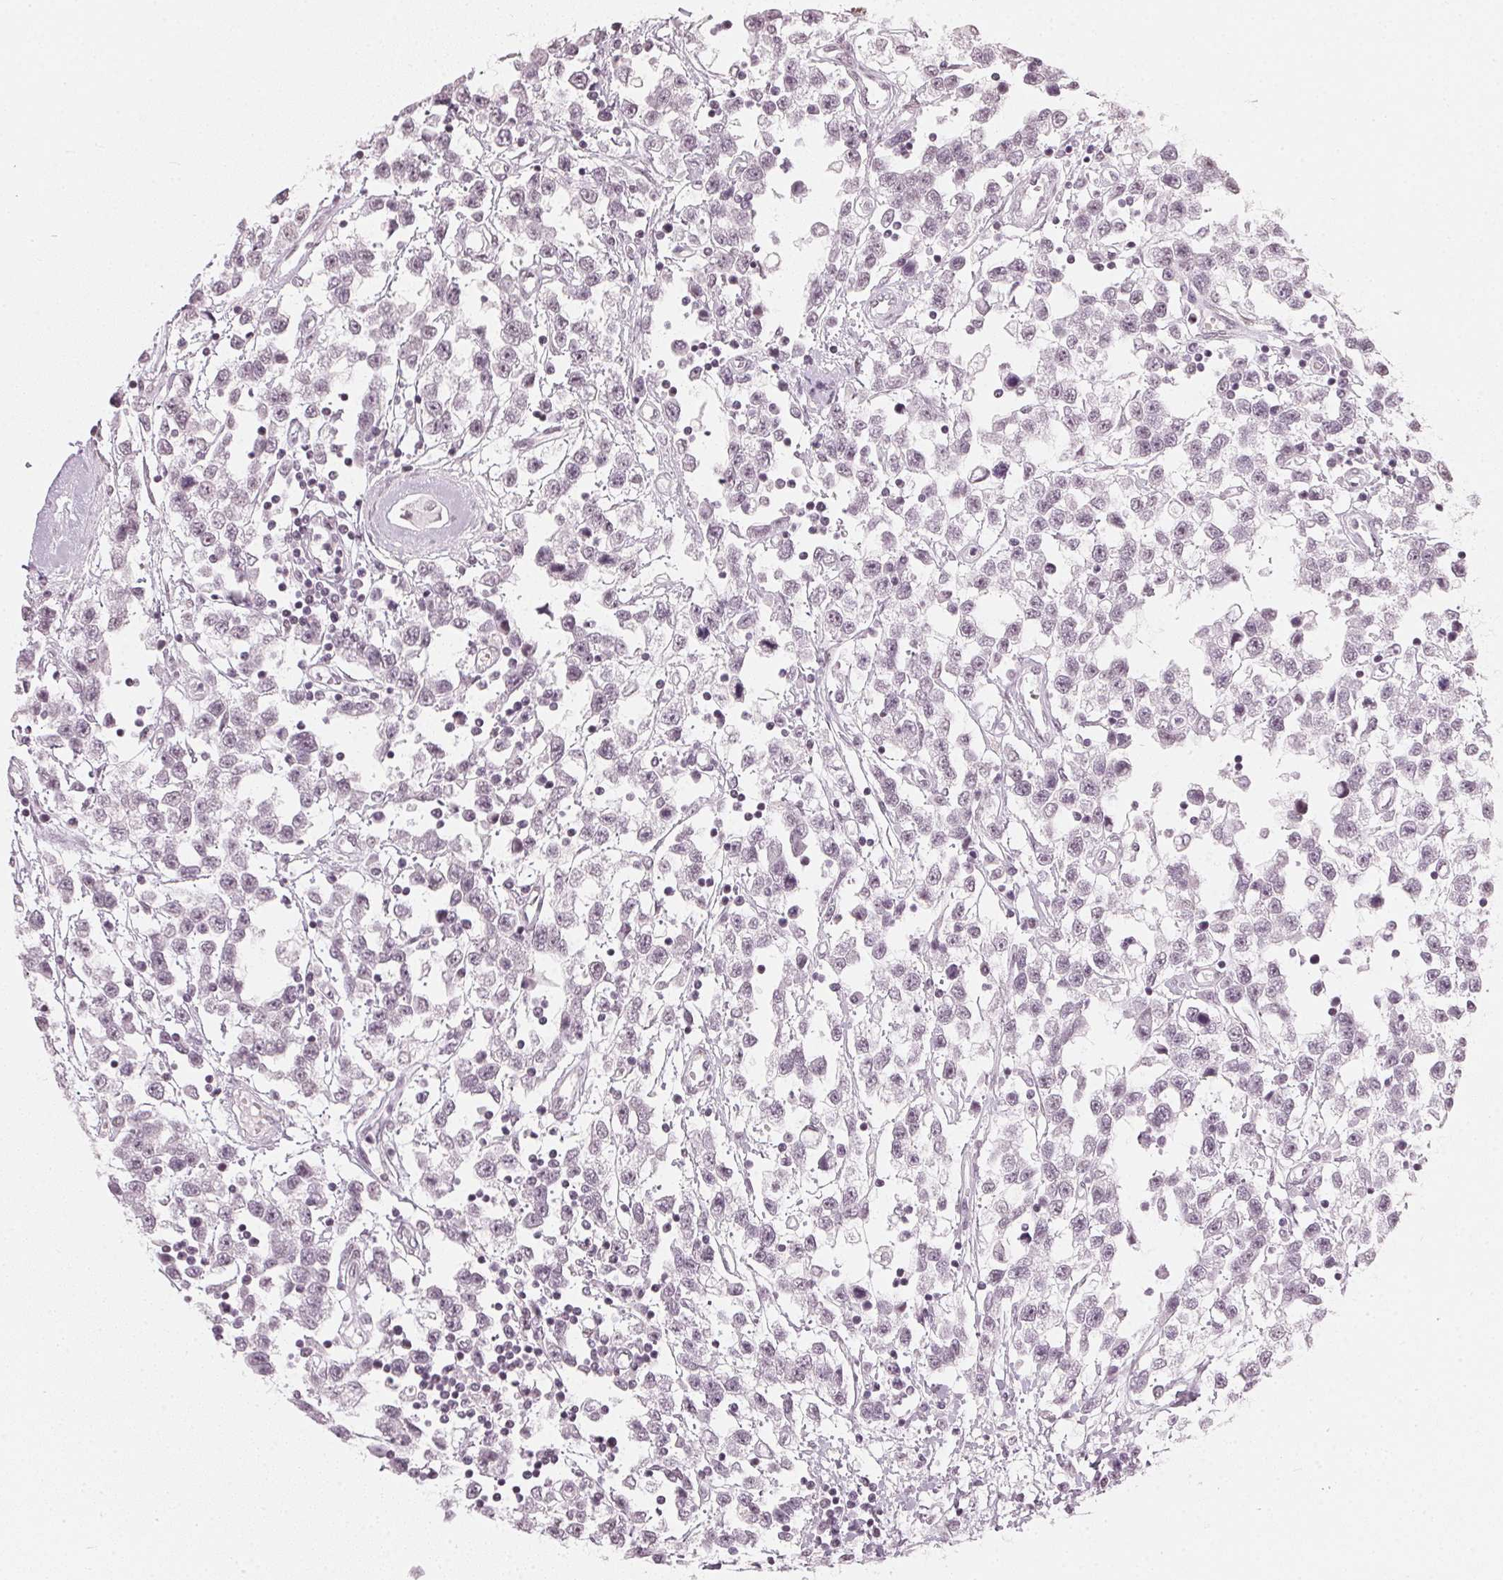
{"staining": {"intensity": "weak", "quantity": "25%-75%", "location": "nuclear"}, "tissue": "testis cancer", "cell_type": "Tumor cells", "image_type": "cancer", "snomed": [{"axis": "morphology", "description": "Seminoma, NOS"}, {"axis": "topography", "description": "Testis"}], "caption": "Testis cancer (seminoma) stained with DAB (3,3'-diaminobenzidine) immunohistochemistry demonstrates low levels of weak nuclear positivity in about 25%-75% of tumor cells.", "gene": "DNAJC6", "patient": {"sex": "male", "age": 34}}